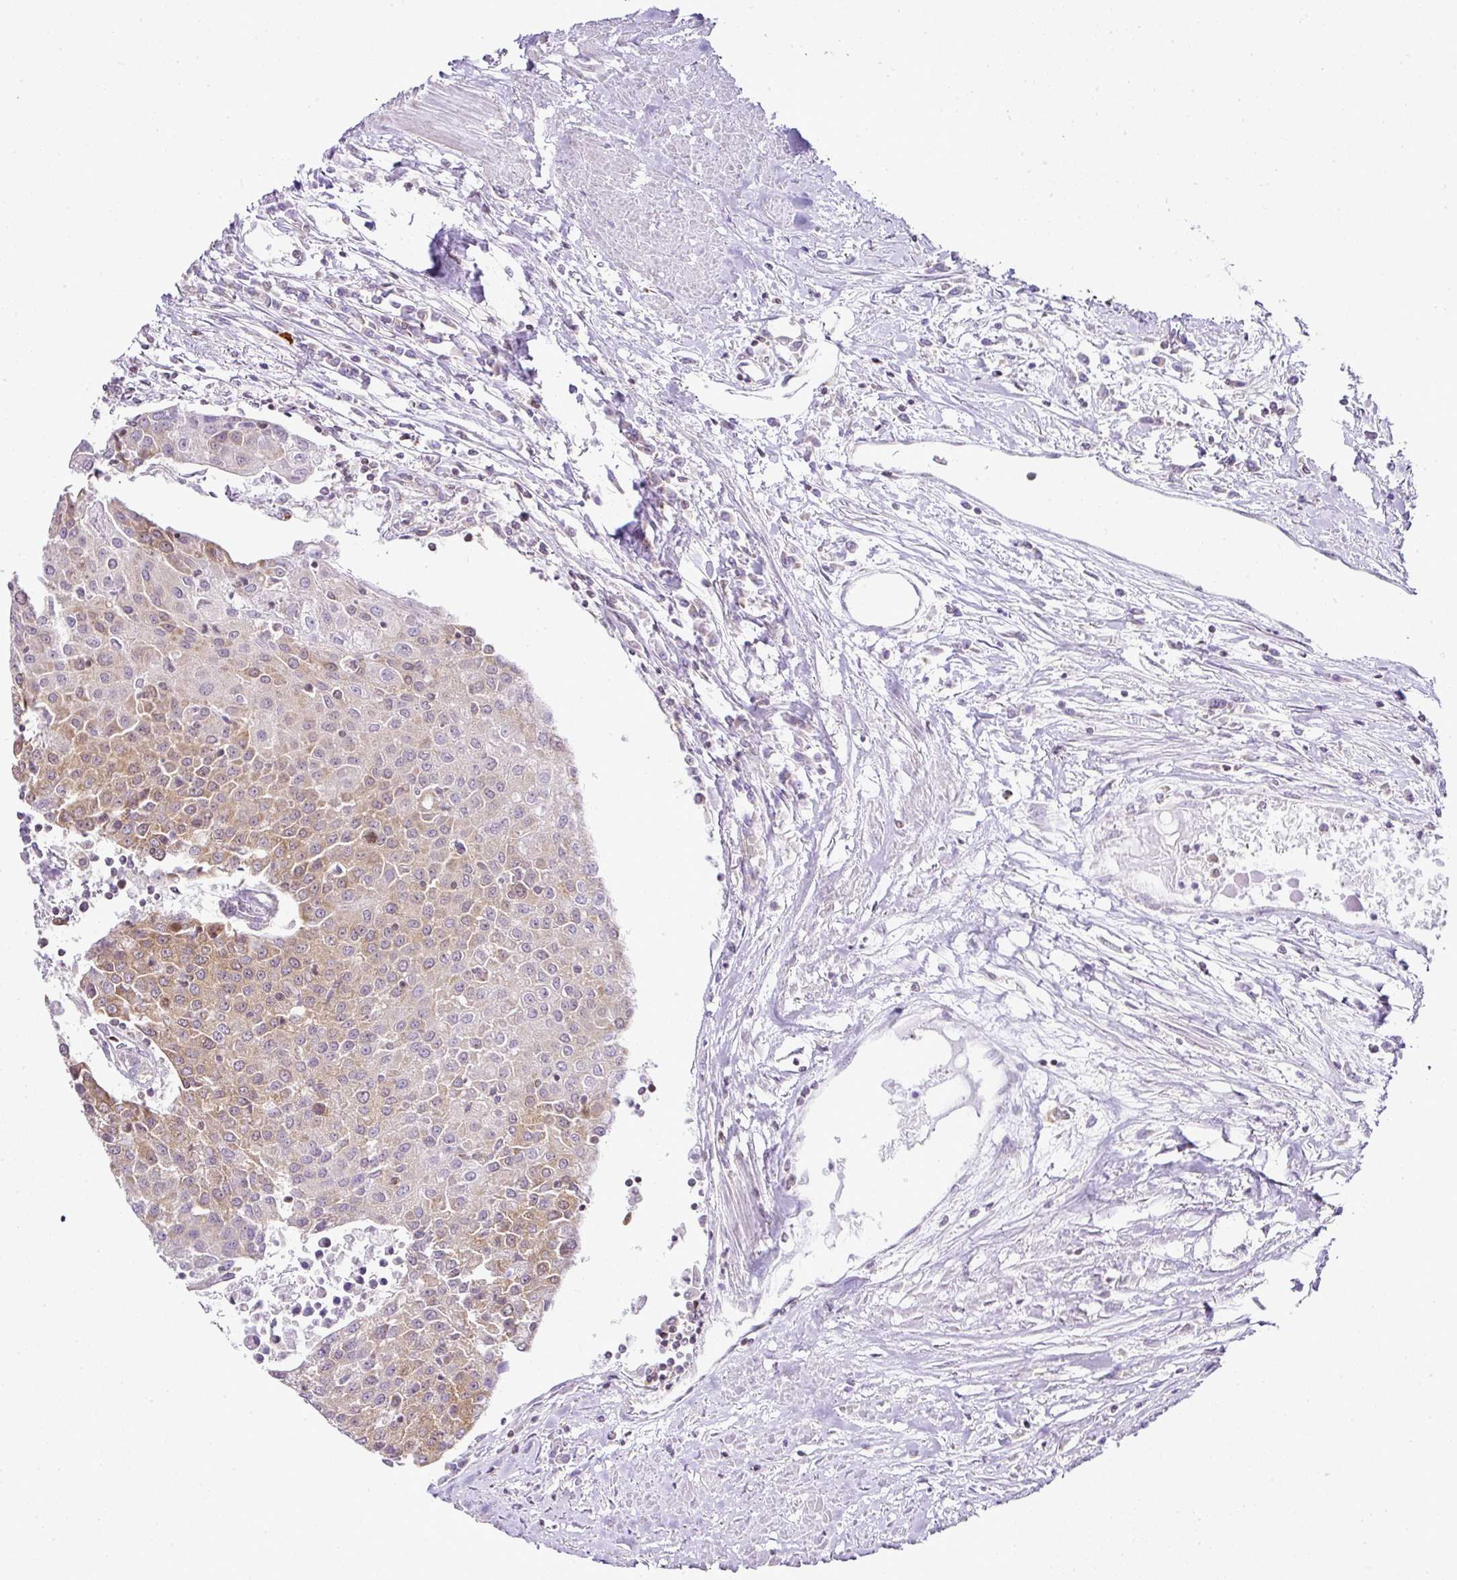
{"staining": {"intensity": "moderate", "quantity": "25%-75%", "location": "cytoplasmic/membranous"}, "tissue": "urothelial cancer", "cell_type": "Tumor cells", "image_type": "cancer", "snomed": [{"axis": "morphology", "description": "Urothelial carcinoma, High grade"}, {"axis": "topography", "description": "Urinary bladder"}], "caption": "Immunohistochemistry micrograph of human high-grade urothelial carcinoma stained for a protein (brown), which exhibits medium levels of moderate cytoplasmic/membranous expression in approximately 25%-75% of tumor cells.", "gene": "FAM32A", "patient": {"sex": "female", "age": 85}}